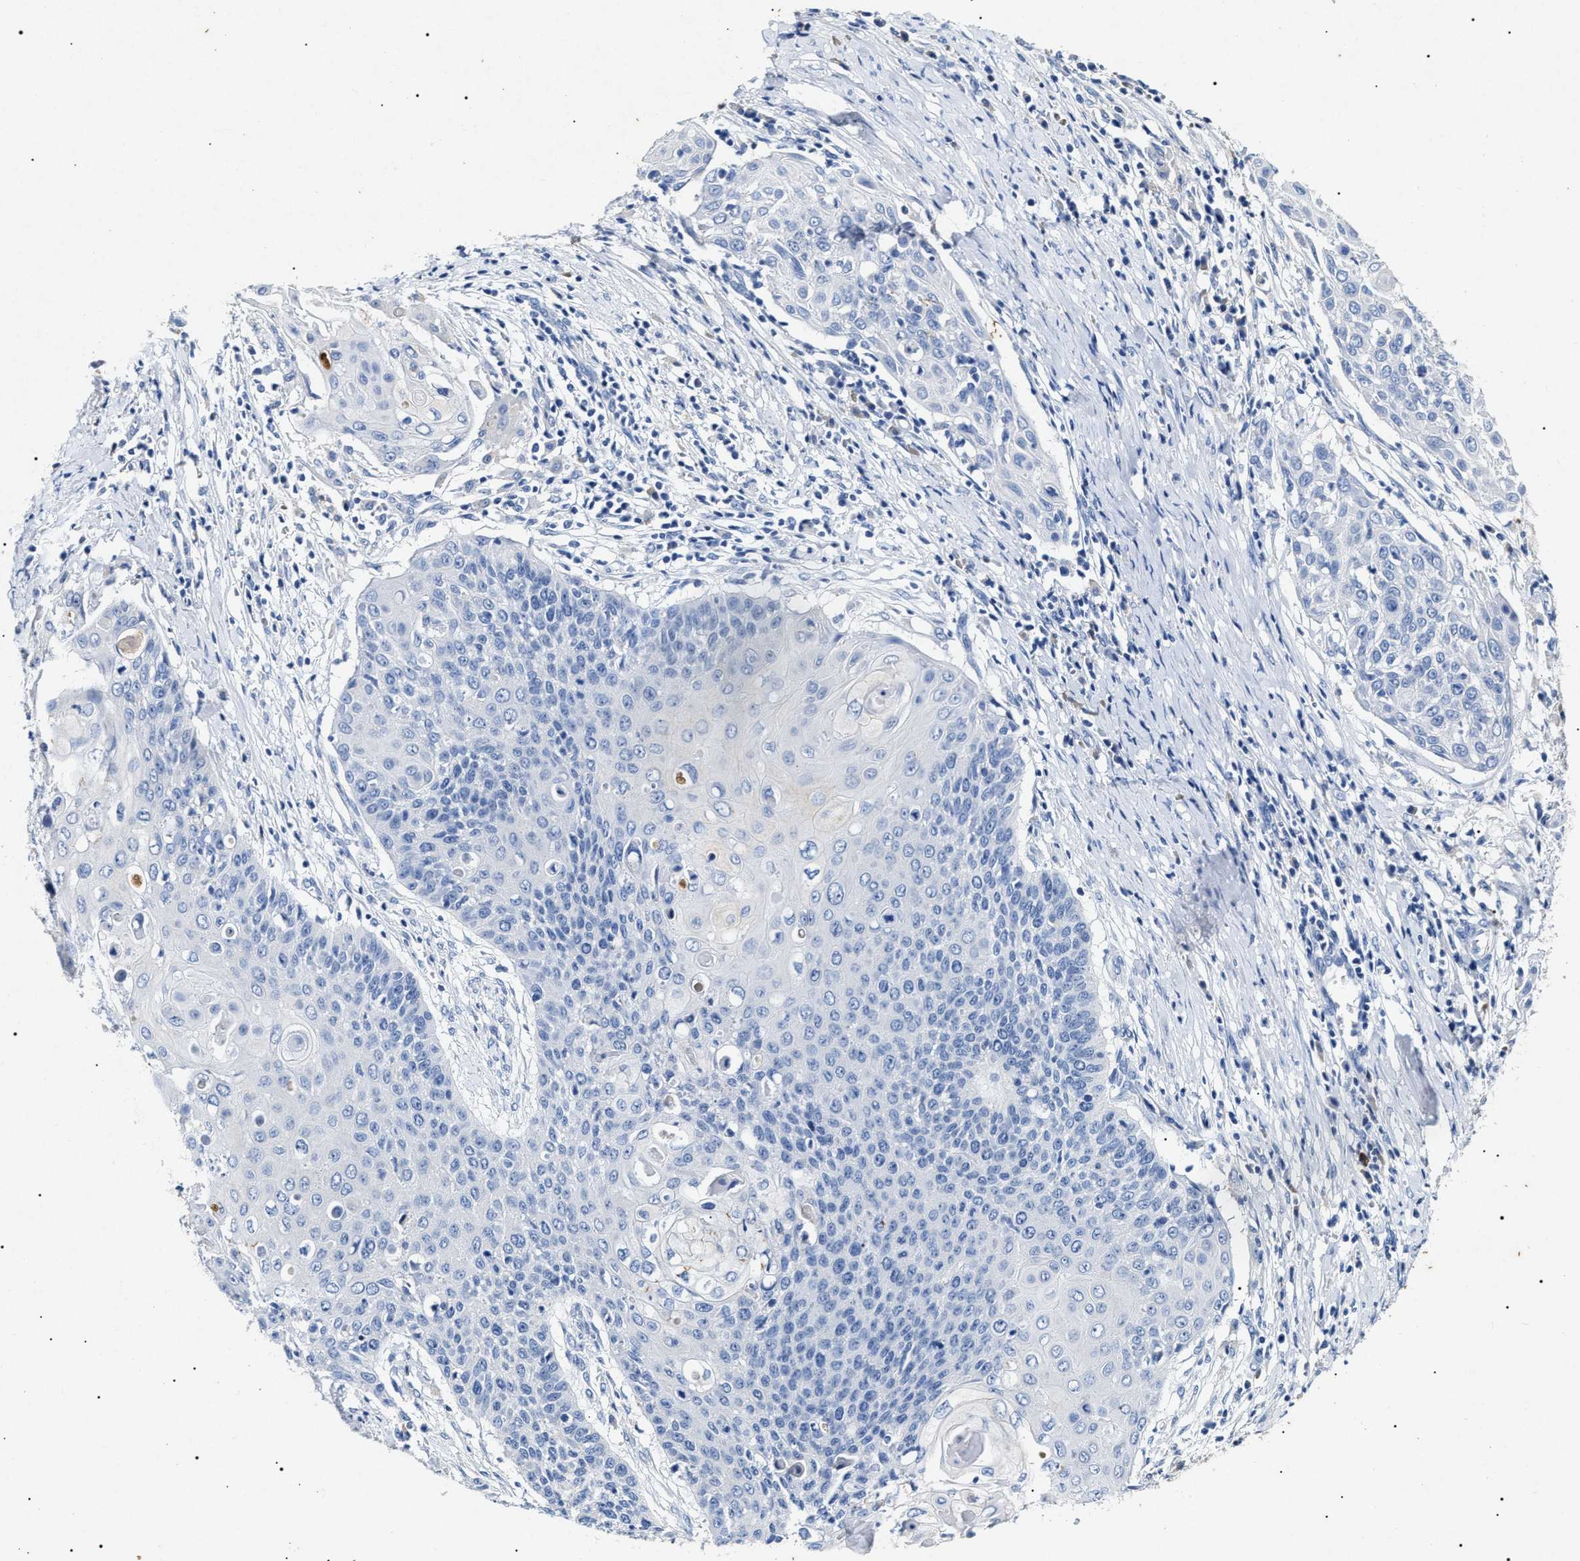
{"staining": {"intensity": "negative", "quantity": "none", "location": "none"}, "tissue": "cervical cancer", "cell_type": "Tumor cells", "image_type": "cancer", "snomed": [{"axis": "morphology", "description": "Squamous cell carcinoma, NOS"}, {"axis": "topography", "description": "Cervix"}], "caption": "Immunohistochemistry photomicrograph of neoplastic tissue: human cervical squamous cell carcinoma stained with DAB reveals no significant protein expression in tumor cells.", "gene": "LRRC8E", "patient": {"sex": "female", "age": 39}}